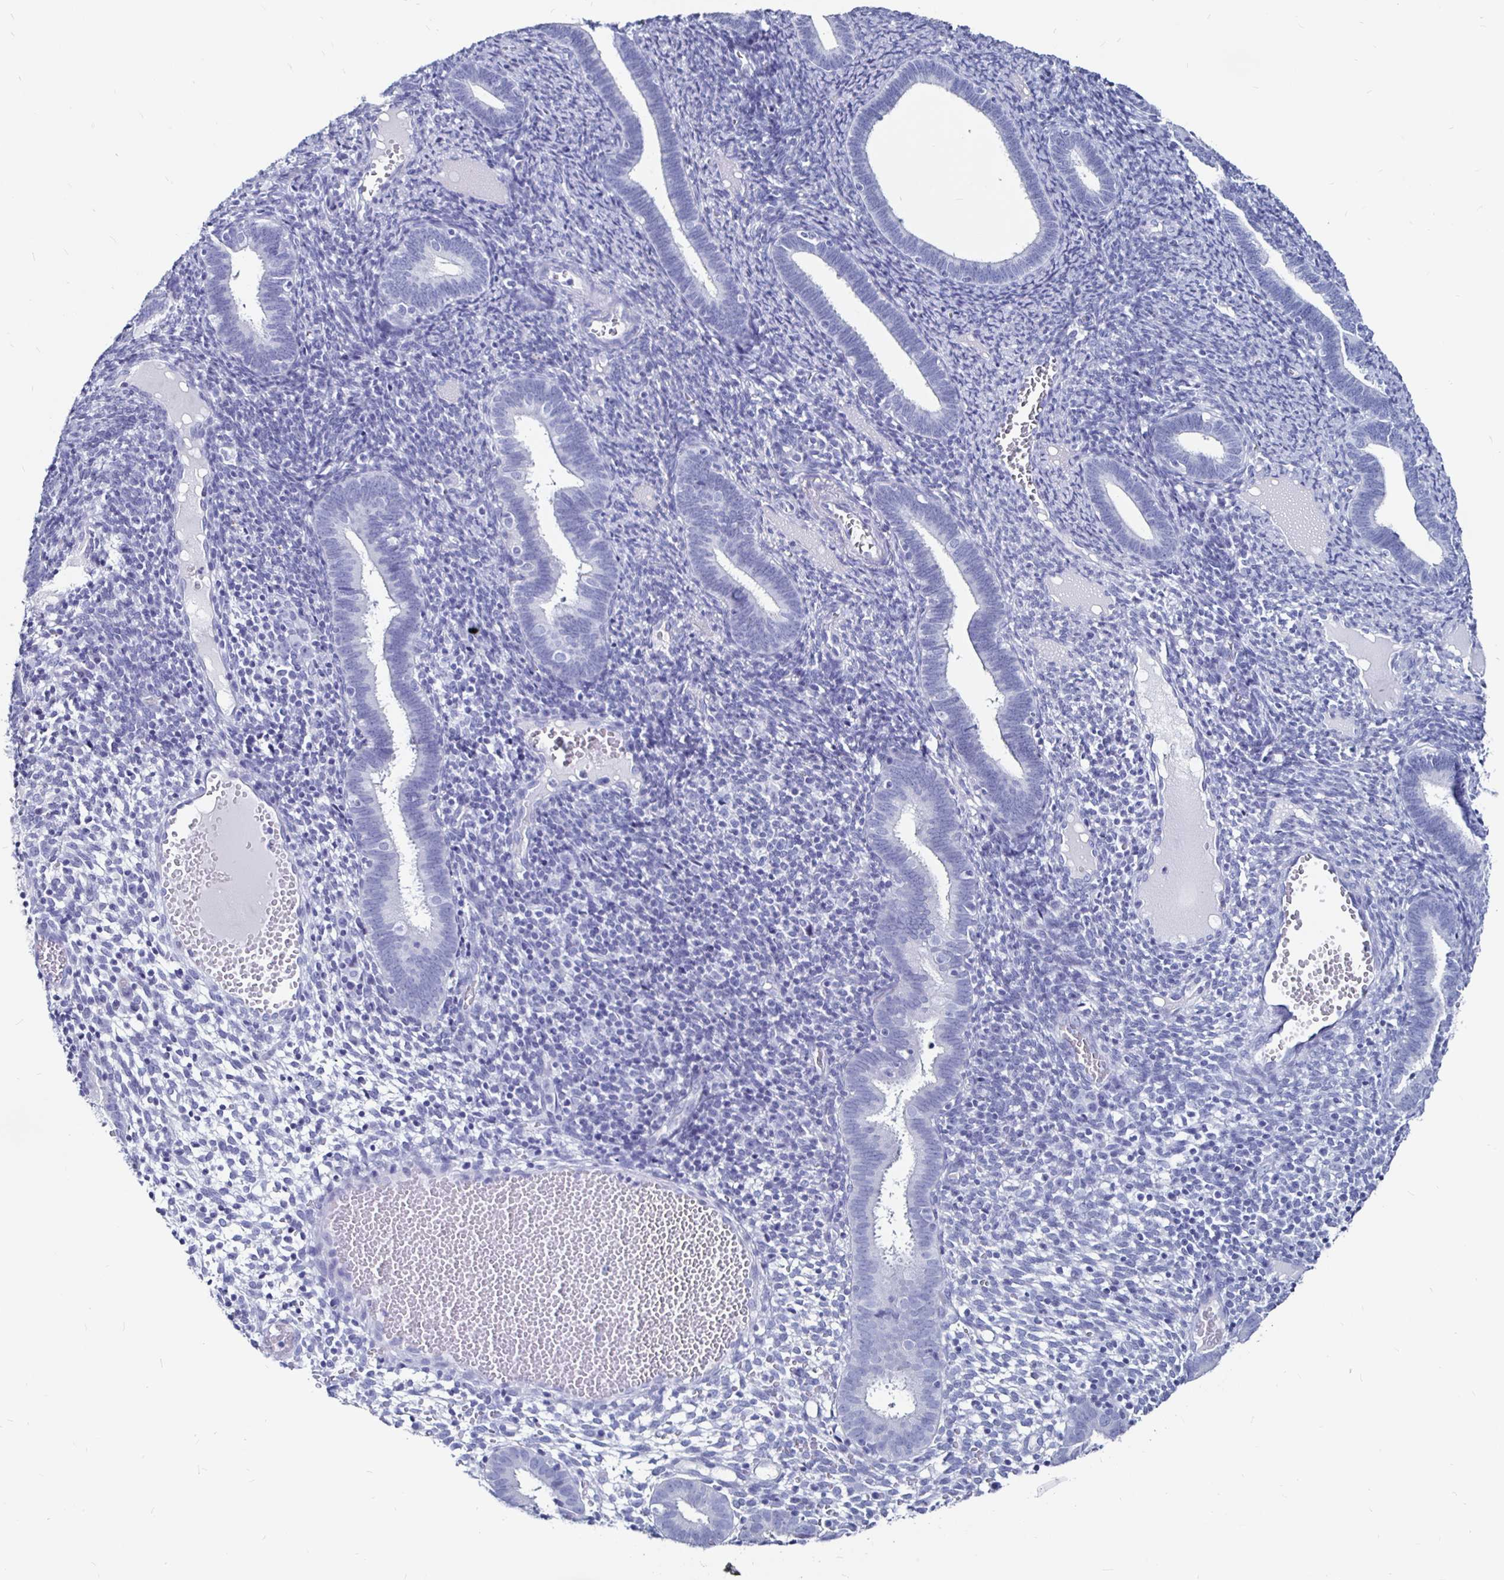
{"staining": {"intensity": "negative", "quantity": "none", "location": "none"}, "tissue": "endometrium", "cell_type": "Cells in endometrial stroma", "image_type": "normal", "snomed": [{"axis": "morphology", "description": "Normal tissue, NOS"}, {"axis": "topography", "description": "Endometrium"}], "caption": "This is an IHC image of normal endometrium. There is no expression in cells in endometrial stroma.", "gene": "LUZP4", "patient": {"sex": "female", "age": 41}}